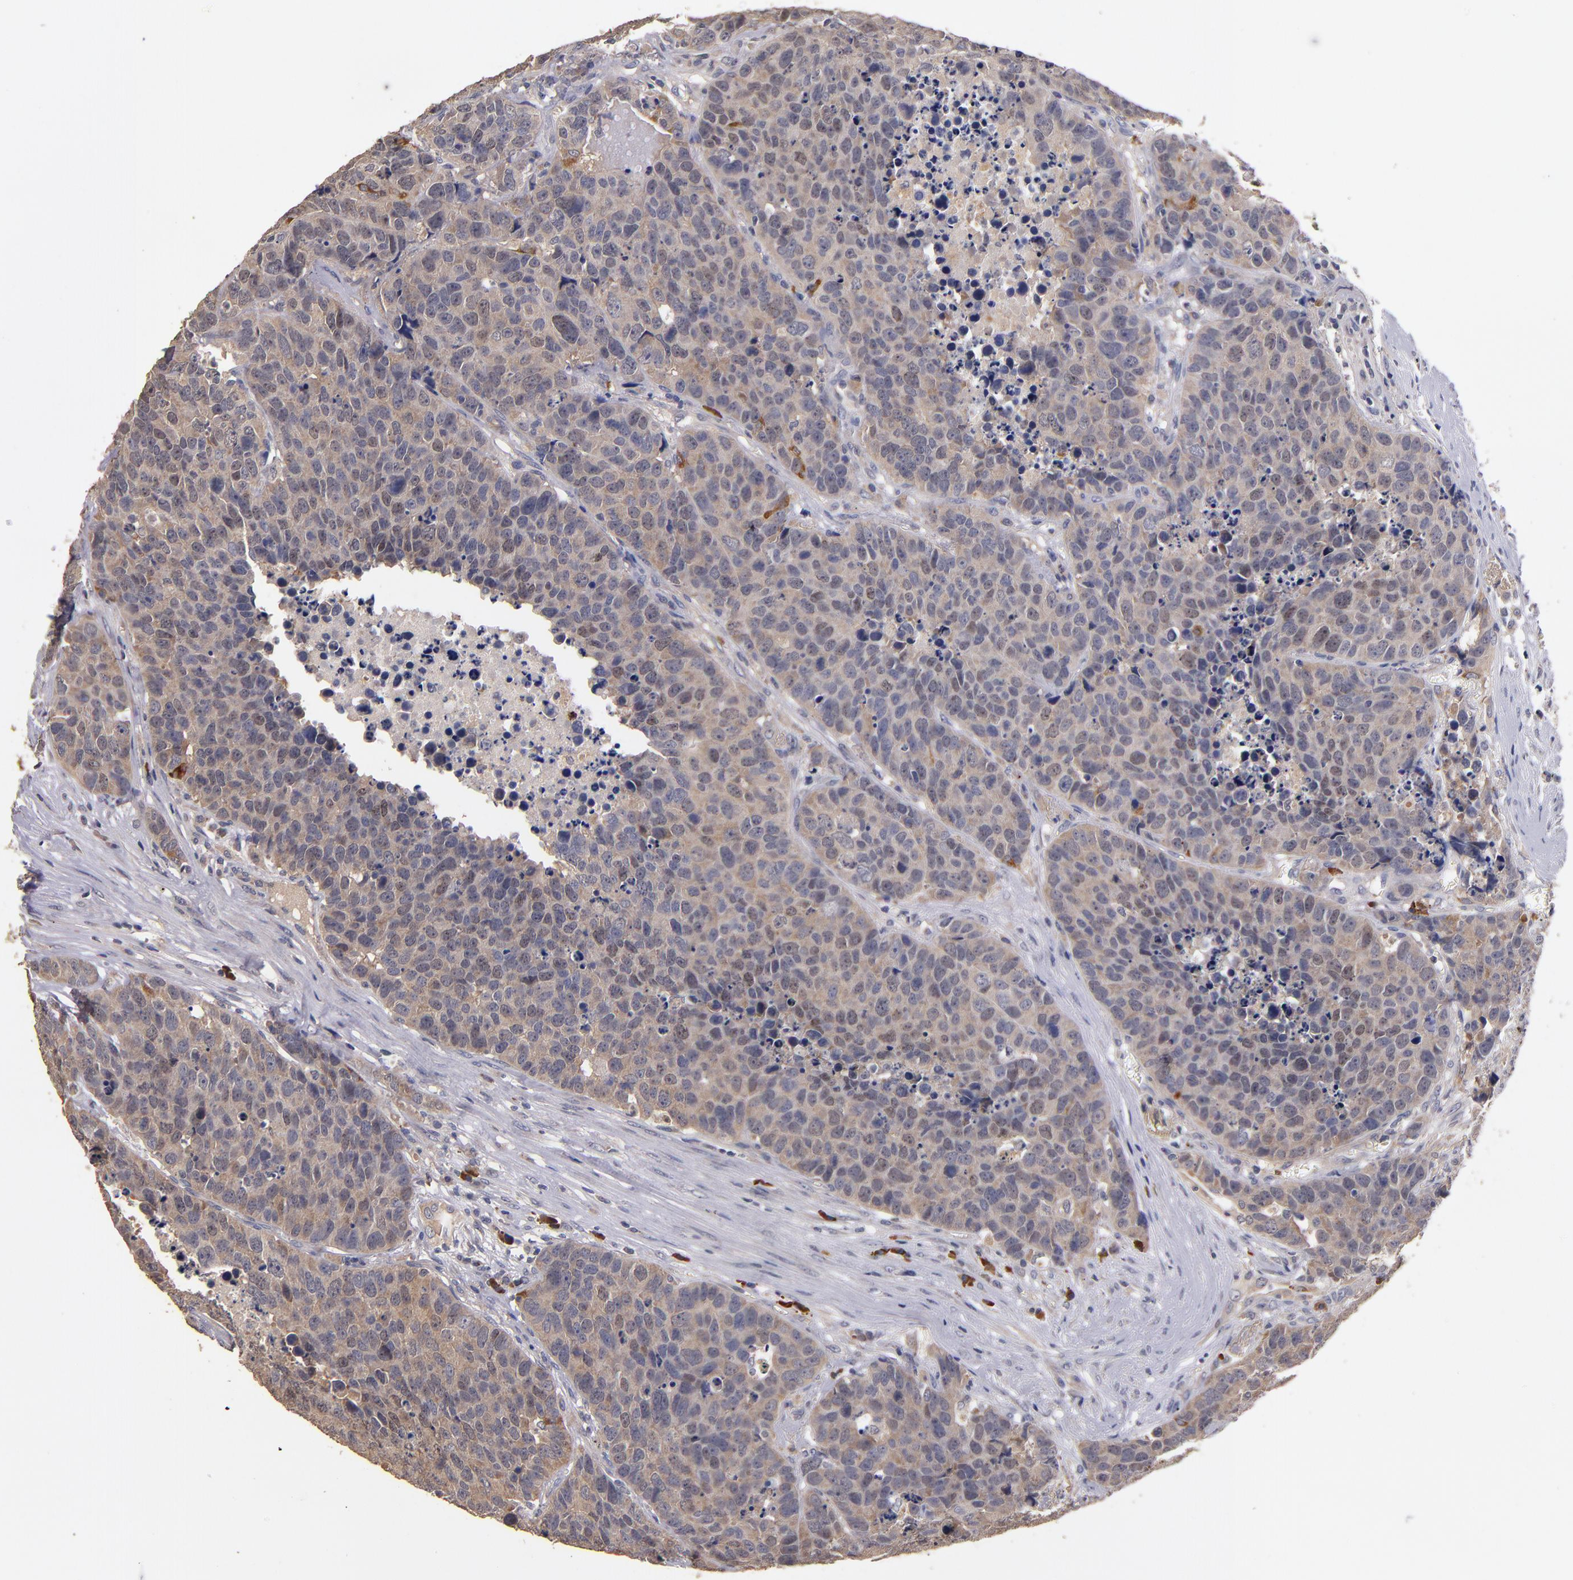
{"staining": {"intensity": "weak", "quantity": ">75%", "location": "cytoplasmic/membranous"}, "tissue": "carcinoid", "cell_type": "Tumor cells", "image_type": "cancer", "snomed": [{"axis": "morphology", "description": "Carcinoid, malignant, NOS"}, {"axis": "topography", "description": "Lung"}], "caption": "This image exhibits immunohistochemistry (IHC) staining of human malignant carcinoid, with low weak cytoplasmic/membranous staining in about >75% of tumor cells.", "gene": "TTLL12", "patient": {"sex": "male", "age": 60}}